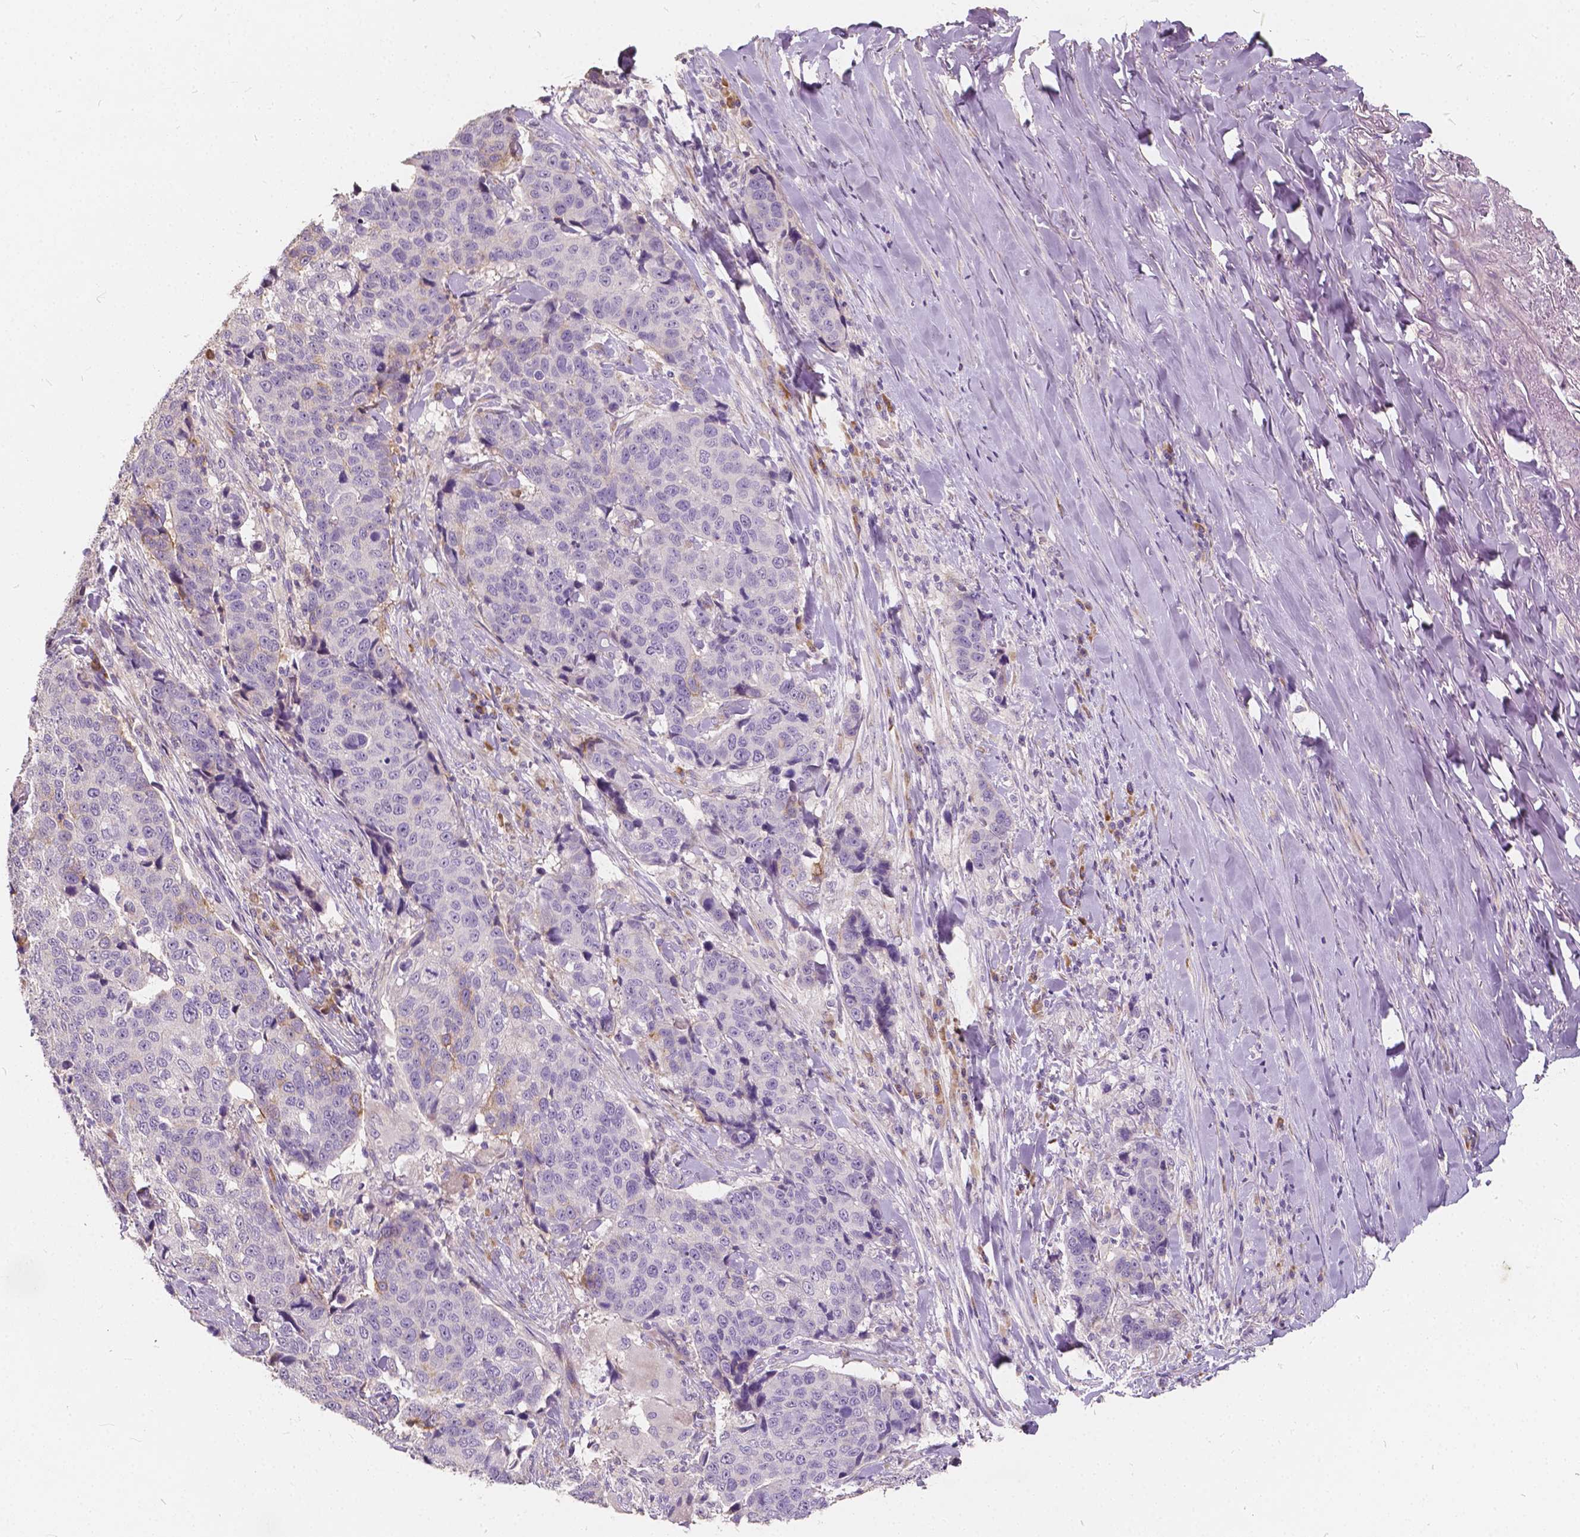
{"staining": {"intensity": "negative", "quantity": "none", "location": "none"}, "tissue": "lung cancer", "cell_type": "Tumor cells", "image_type": "cancer", "snomed": [{"axis": "morphology", "description": "Squamous cell carcinoma, NOS"}, {"axis": "topography", "description": "Lymph node"}, {"axis": "topography", "description": "Lung"}], "caption": "The micrograph reveals no staining of tumor cells in lung cancer. (DAB (3,3'-diaminobenzidine) immunohistochemistry (IHC), high magnification).", "gene": "SLC7A8", "patient": {"sex": "male", "age": 61}}